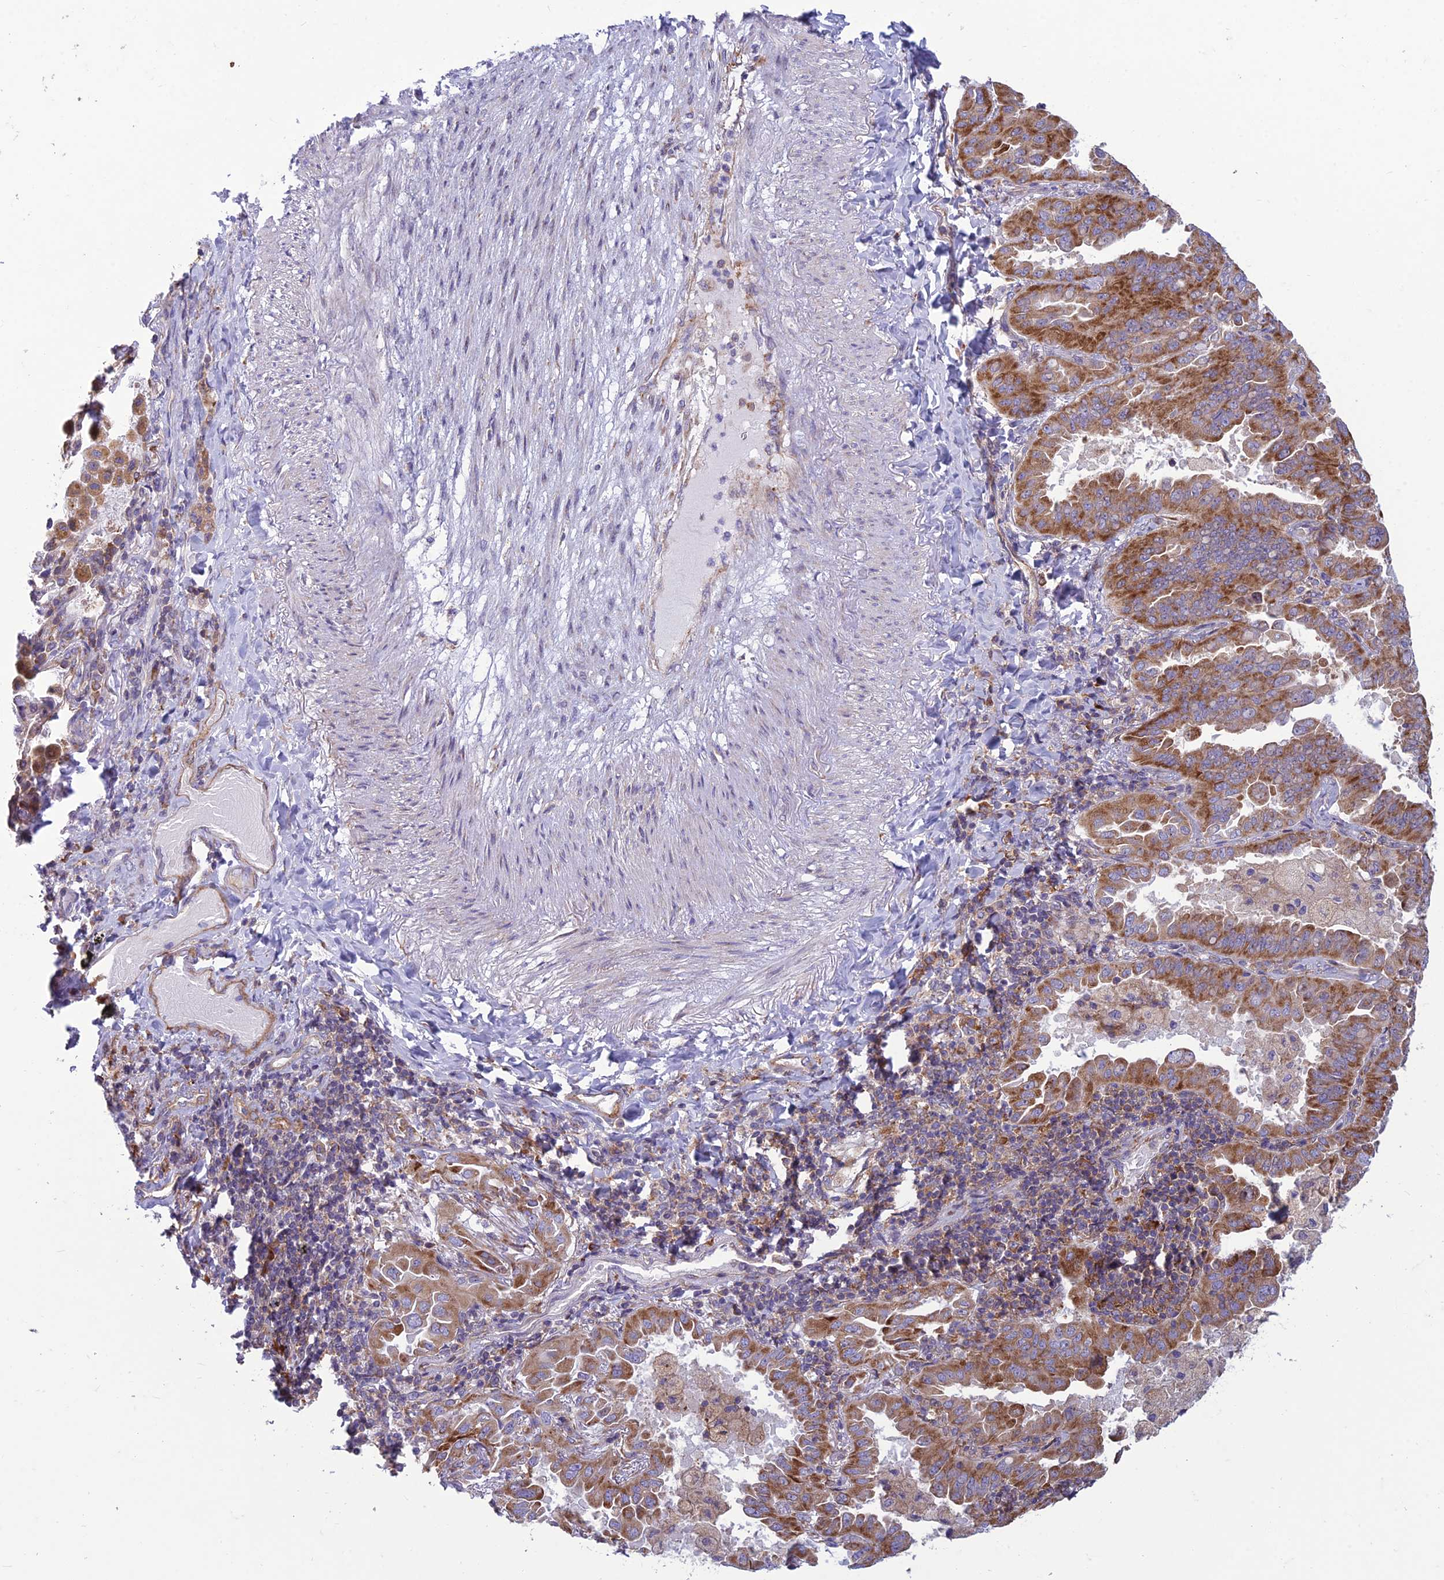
{"staining": {"intensity": "moderate", "quantity": ">75%", "location": "cytoplasmic/membranous"}, "tissue": "lung cancer", "cell_type": "Tumor cells", "image_type": "cancer", "snomed": [{"axis": "morphology", "description": "Adenocarcinoma, NOS"}, {"axis": "topography", "description": "Lung"}], "caption": "Human lung adenocarcinoma stained for a protein (brown) shows moderate cytoplasmic/membranous positive positivity in about >75% of tumor cells.", "gene": "RPL17-C18orf32", "patient": {"sex": "male", "age": 64}}